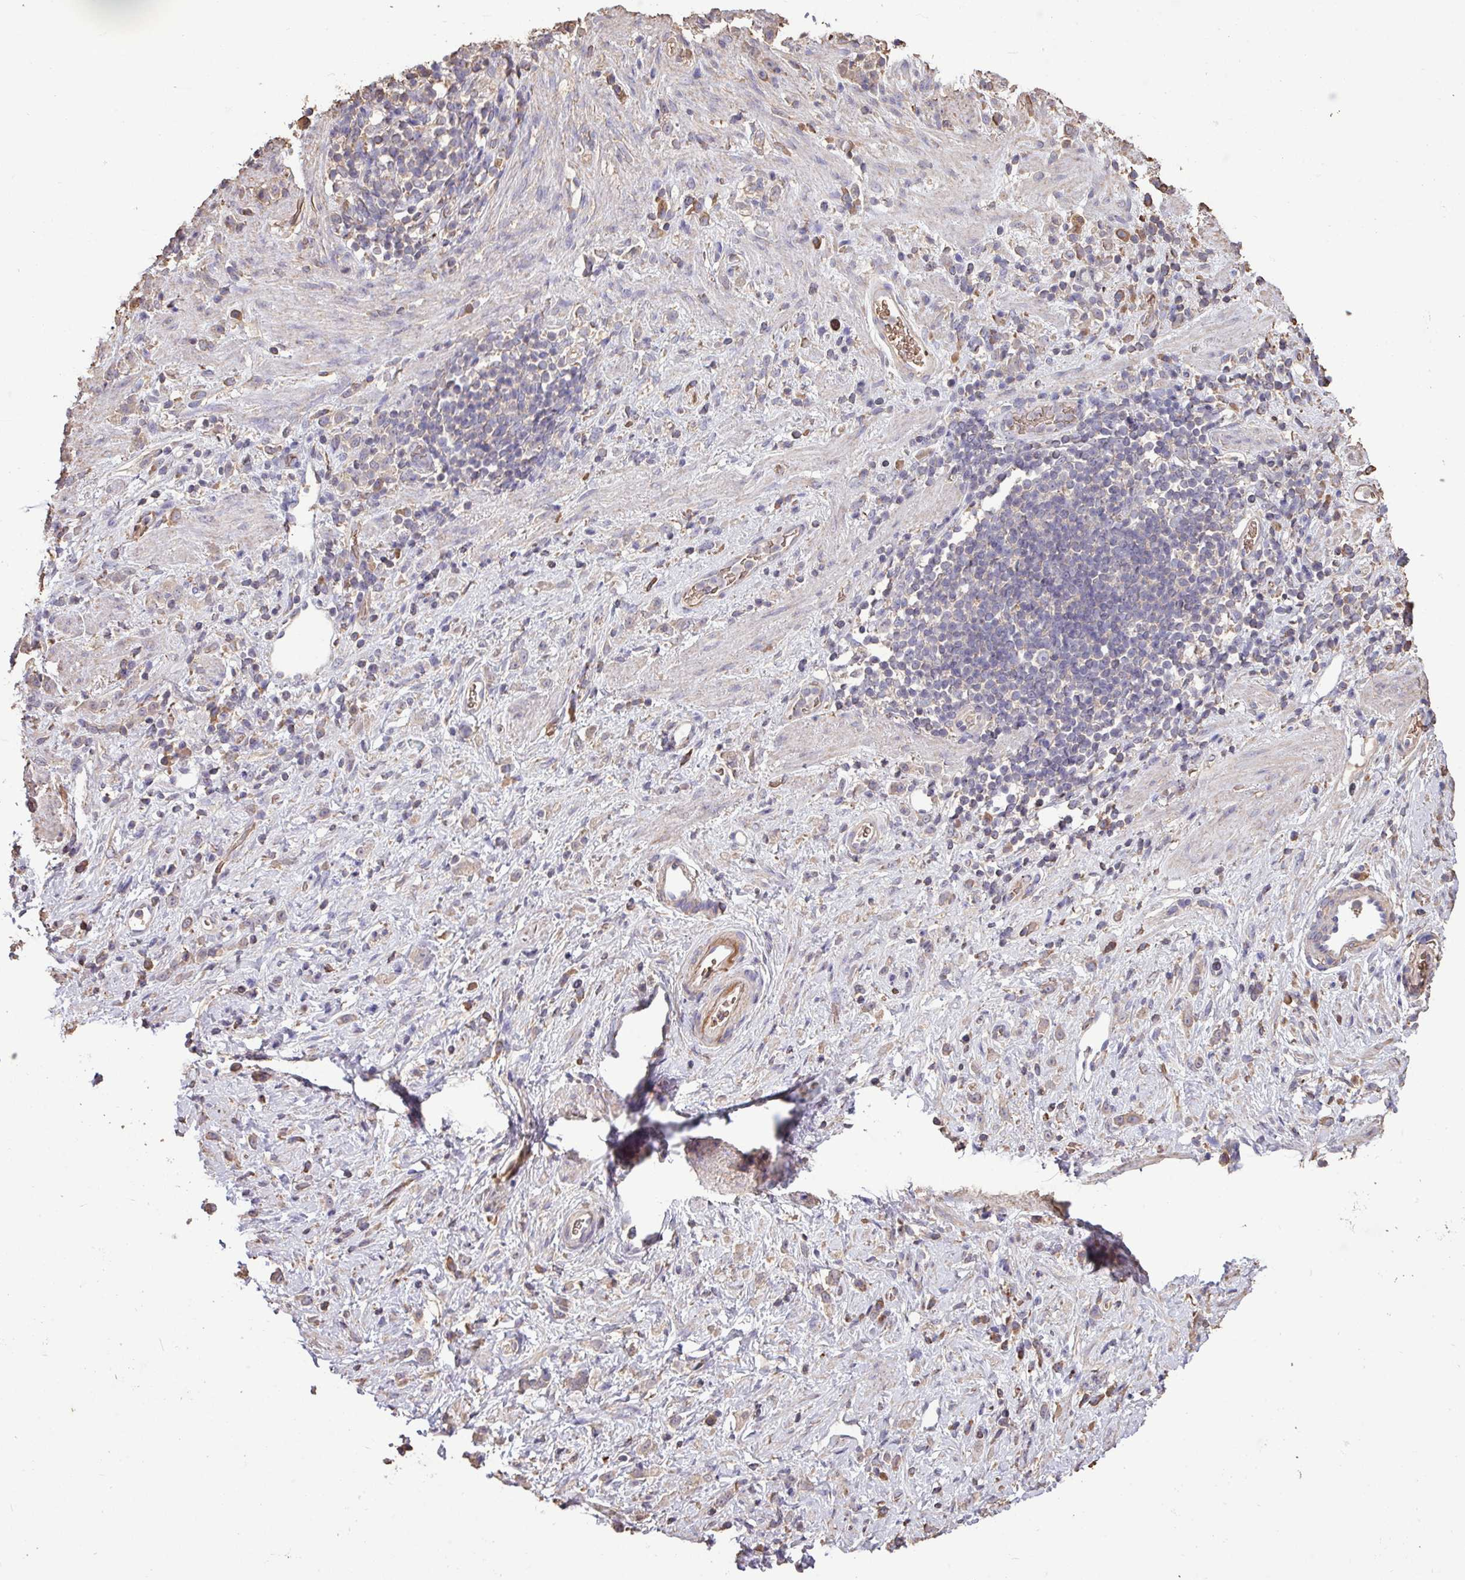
{"staining": {"intensity": "weak", "quantity": "<25%", "location": "cytoplasmic/membranous"}, "tissue": "stomach cancer", "cell_type": "Tumor cells", "image_type": "cancer", "snomed": [{"axis": "morphology", "description": "Adenocarcinoma, NOS"}, {"axis": "topography", "description": "Stomach"}], "caption": "Photomicrograph shows no protein positivity in tumor cells of stomach cancer (adenocarcinoma) tissue.", "gene": "CAMK2B", "patient": {"sex": "female", "age": 60}}